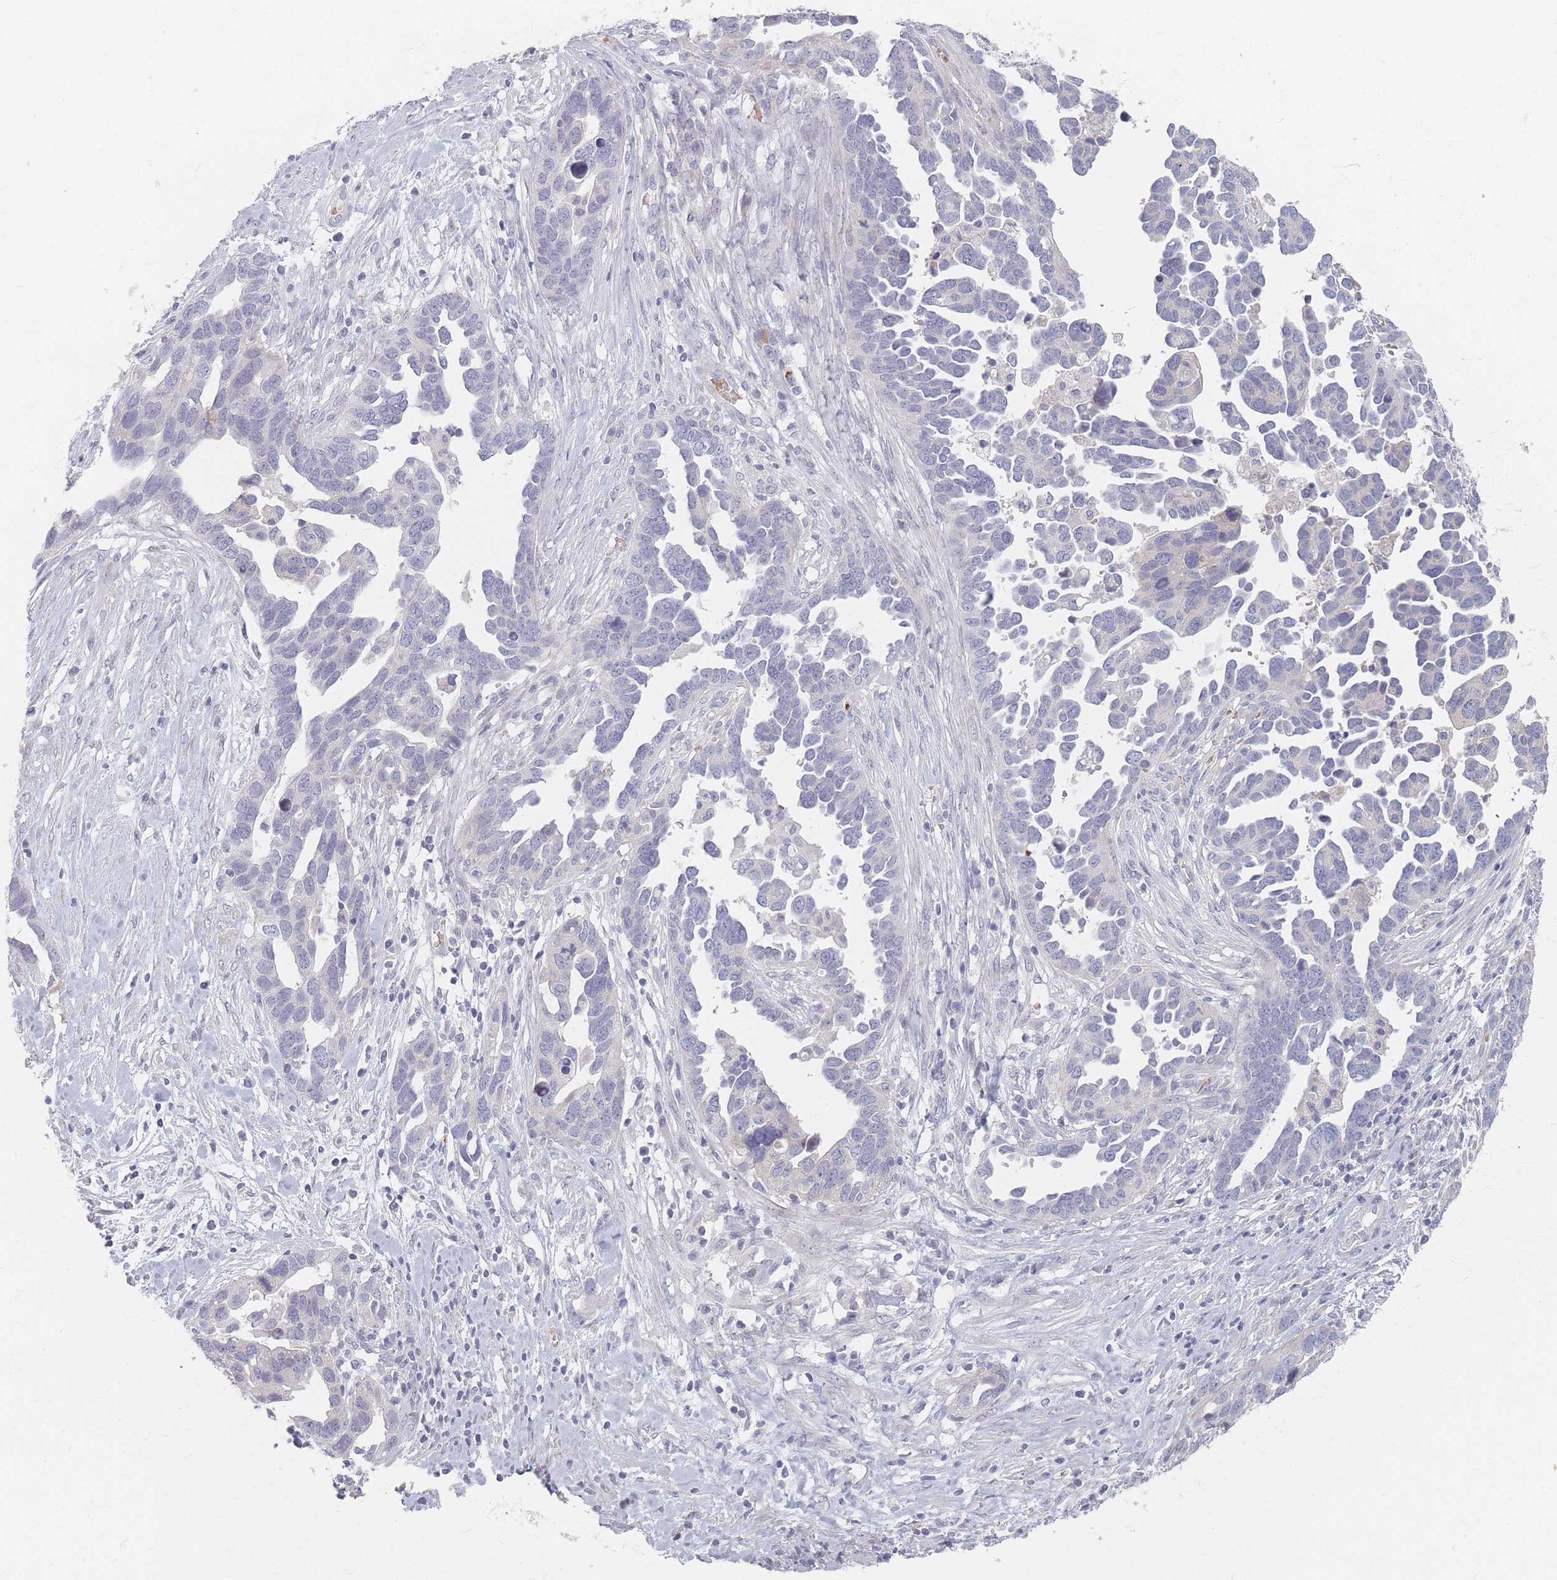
{"staining": {"intensity": "negative", "quantity": "none", "location": "none"}, "tissue": "ovarian cancer", "cell_type": "Tumor cells", "image_type": "cancer", "snomed": [{"axis": "morphology", "description": "Cystadenocarcinoma, serous, NOS"}, {"axis": "topography", "description": "Ovary"}], "caption": "An image of human ovarian serous cystadenocarcinoma is negative for staining in tumor cells.", "gene": "TMOD1", "patient": {"sex": "female", "age": 54}}